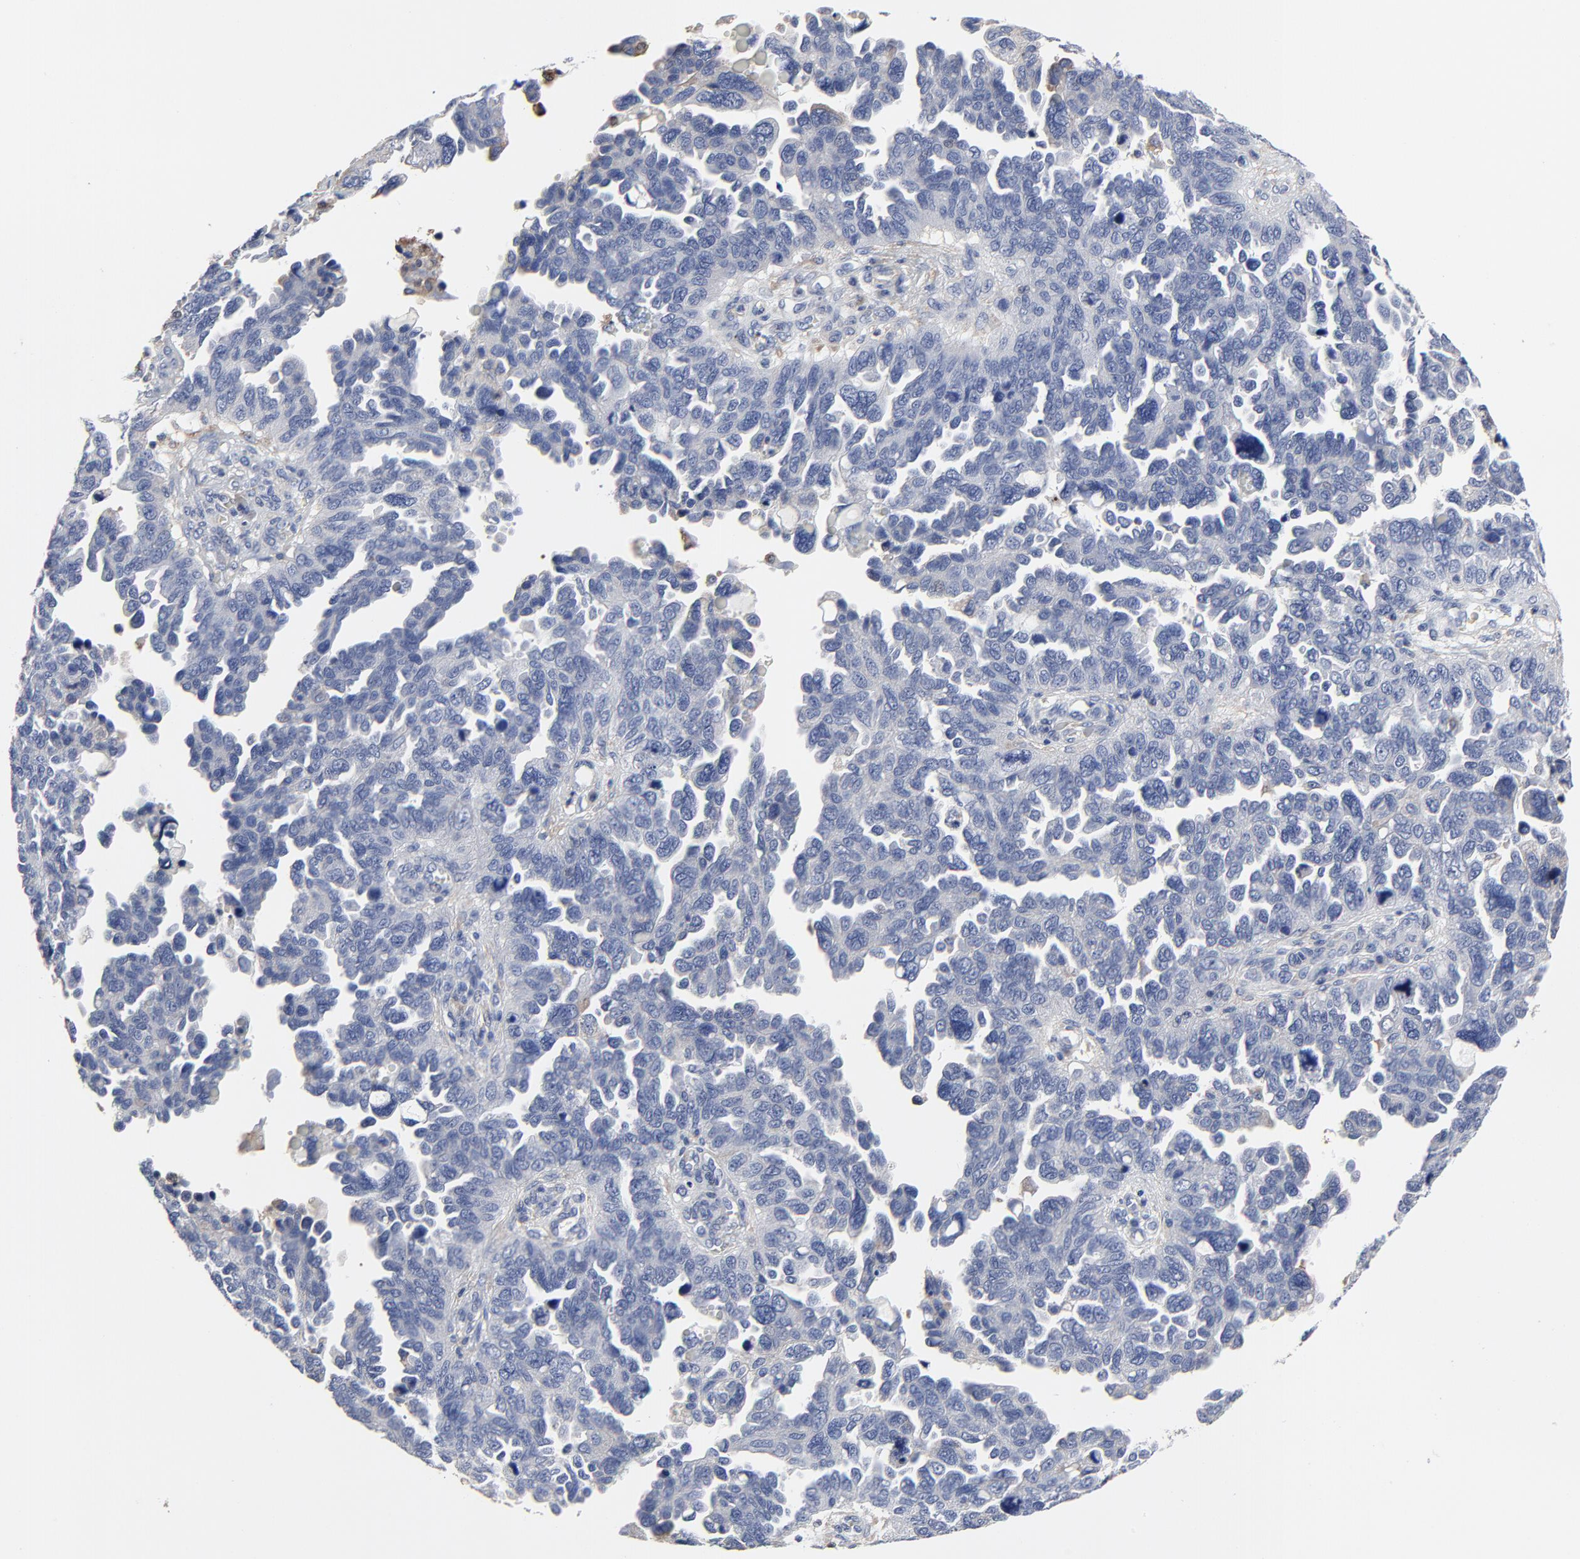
{"staining": {"intensity": "weak", "quantity": "<25%", "location": "cytoplasmic/membranous"}, "tissue": "ovarian cancer", "cell_type": "Tumor cells", "image_type": "cancer", "snomed": [{"axis": "morphology", "description": "Cystadenocarcinoma, serous, NOS"}, {"axis": "topography", "description": "Ovary"}], "caption": "Immunohistochemical staining of human serous cystadenocarcinoma (ovarian) demonstrates no significant positivity in tumor cells. (Stains: DAB (3,3'-diaminobenzidine) immunohistochemistry (IHC) with hematoxylin counter stain, Microscopy: brightfield microscopy at high magnification).", "gene": "NXF3", "patient": {"sex": "female", "age": 64}}